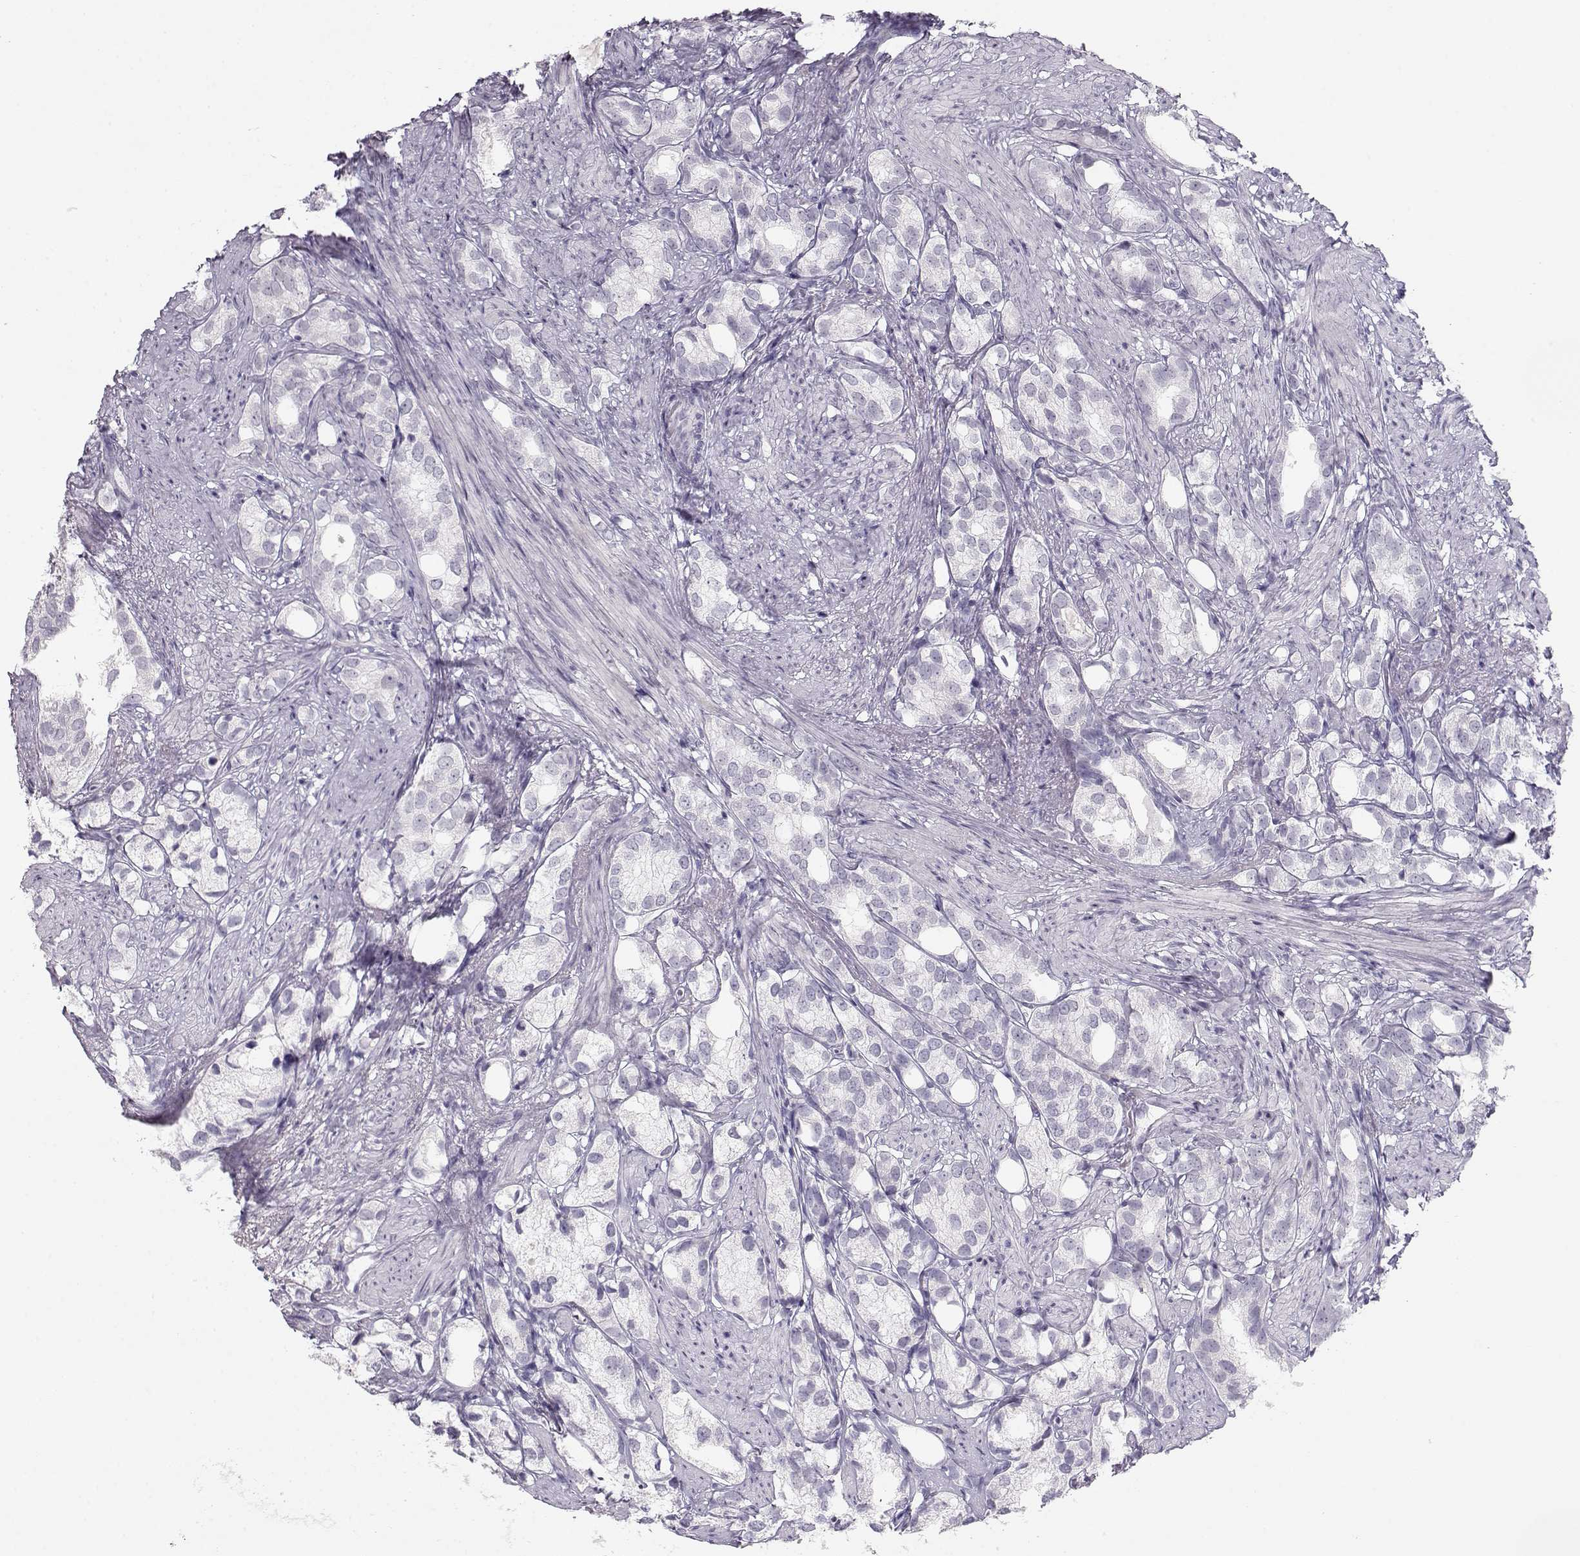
{"staining": {"intensity": "negative", "quantity": "none", "location": "none"}, "tissue": "prostate cancer", "cell_type": "Tumor cells", "image_type": "cancer", "snomed": [{"axis": "morphology", "description": "Adenocarcinoma, High grade"}, {"axis": "topography", "description": "Prostate"}], "caption": "This is a image of immunohistochemistry (IHC) staining of adenocarcinoma (high-grade) (prostate), which shows no positivity in tumor cells. The staining is performed using DAB (3,3'-diaminobenzidine) brown chromogen with nuclei counter-stained in using hematoxylin.", "gene": "IMPG1", "patient": {"sex": "male", "age": 82}}